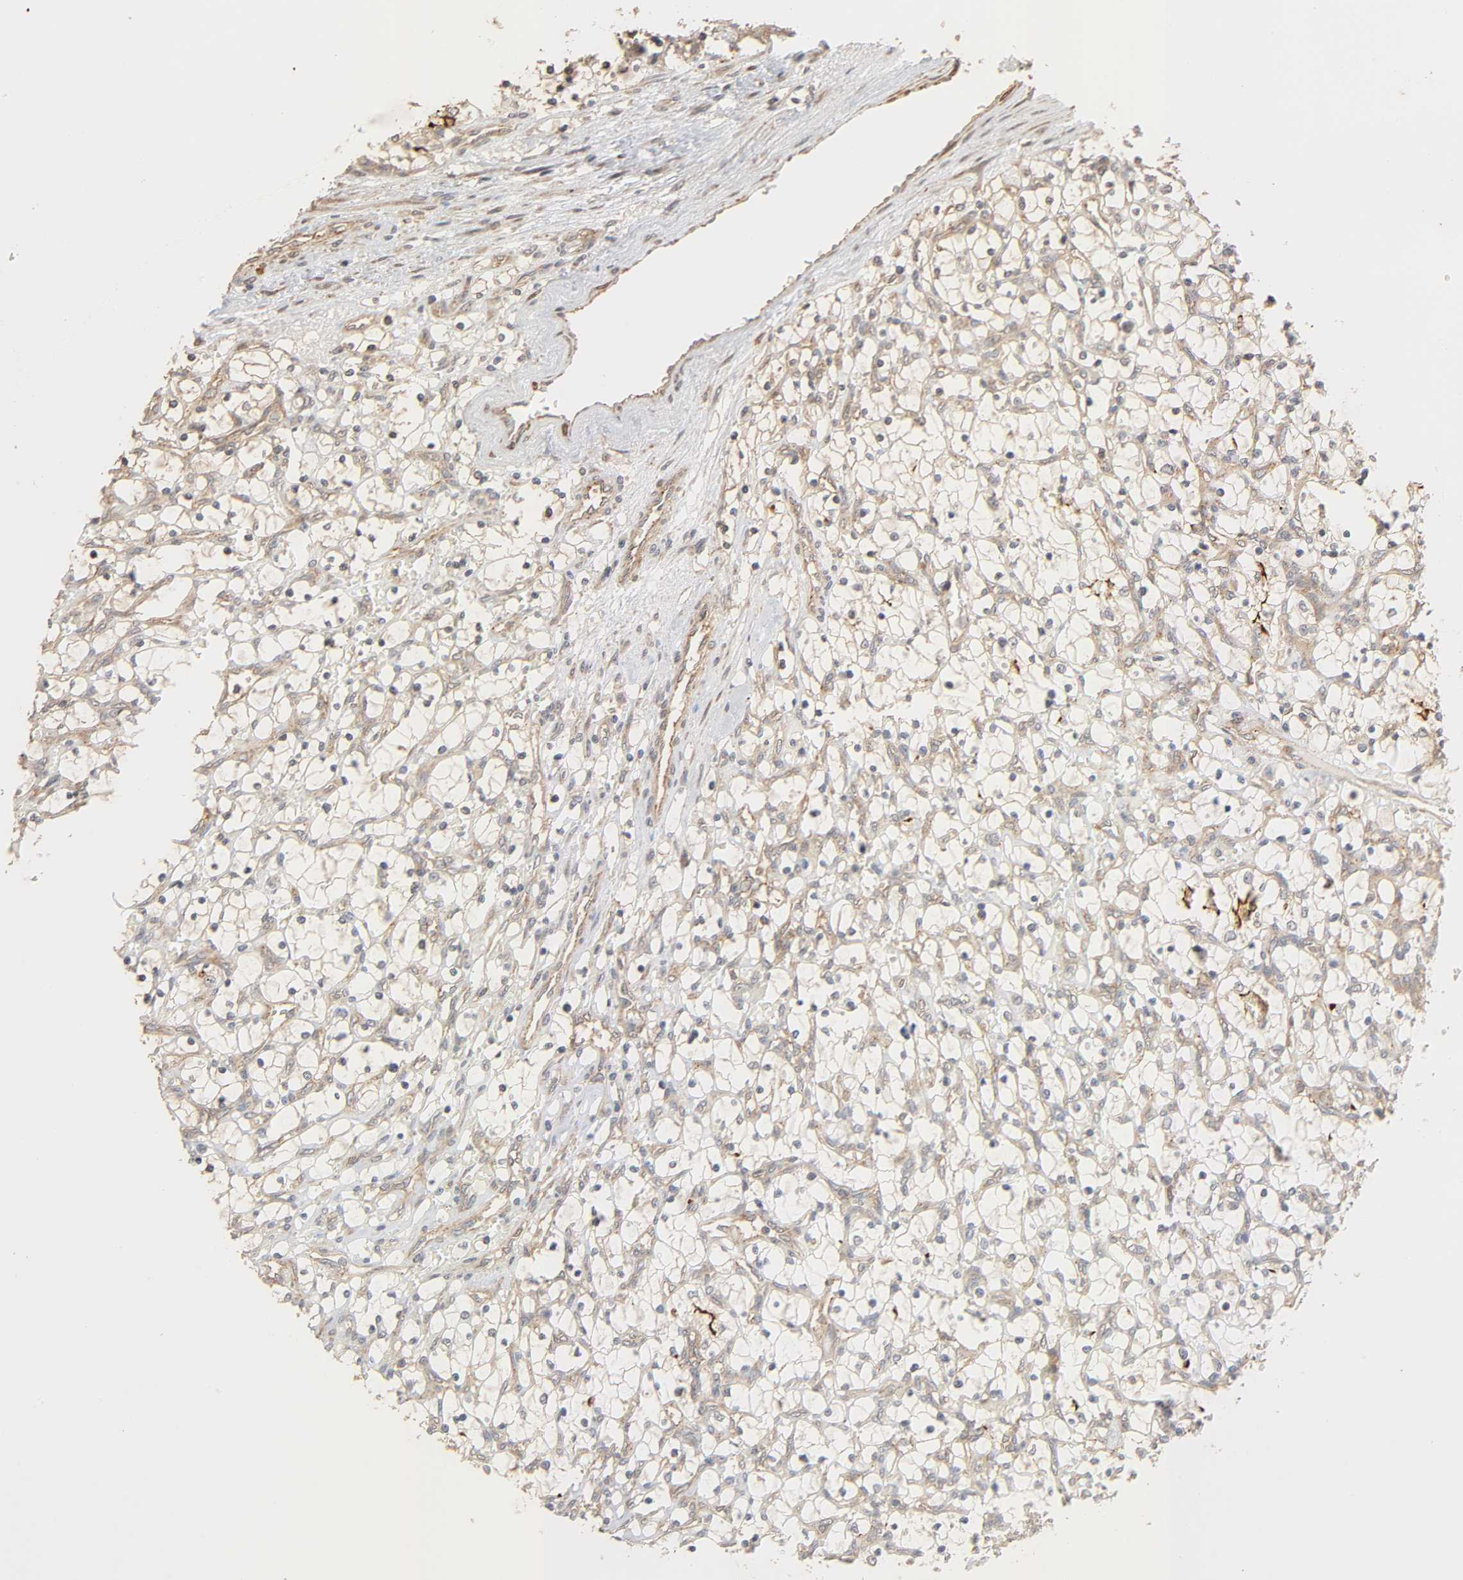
{"staining": {"intensity": "moderate", "quantity": ">75%", "location": "cytoplasmic/membranous"}, "tissue": "renal cancer", "cell_type": "Tumor cells", "image_type": "cancer", "snomed": [{"axis": "morphology", "description": "Adenocarcinoma, NOS"}, {"axis": "topography", "description": "Kidney"}], "caption": "Renal cancer (adenocarcinoma) was stained to show a protein in brown. There is medium levels of moderate cytoplasmic/membranous staining in approximately >75% of tumor cells. (DAB IHC, brown staining for protein, blue staining for nuclei).", "gene": "NEMF", "patient": {"sex": "female", "age": 69}}